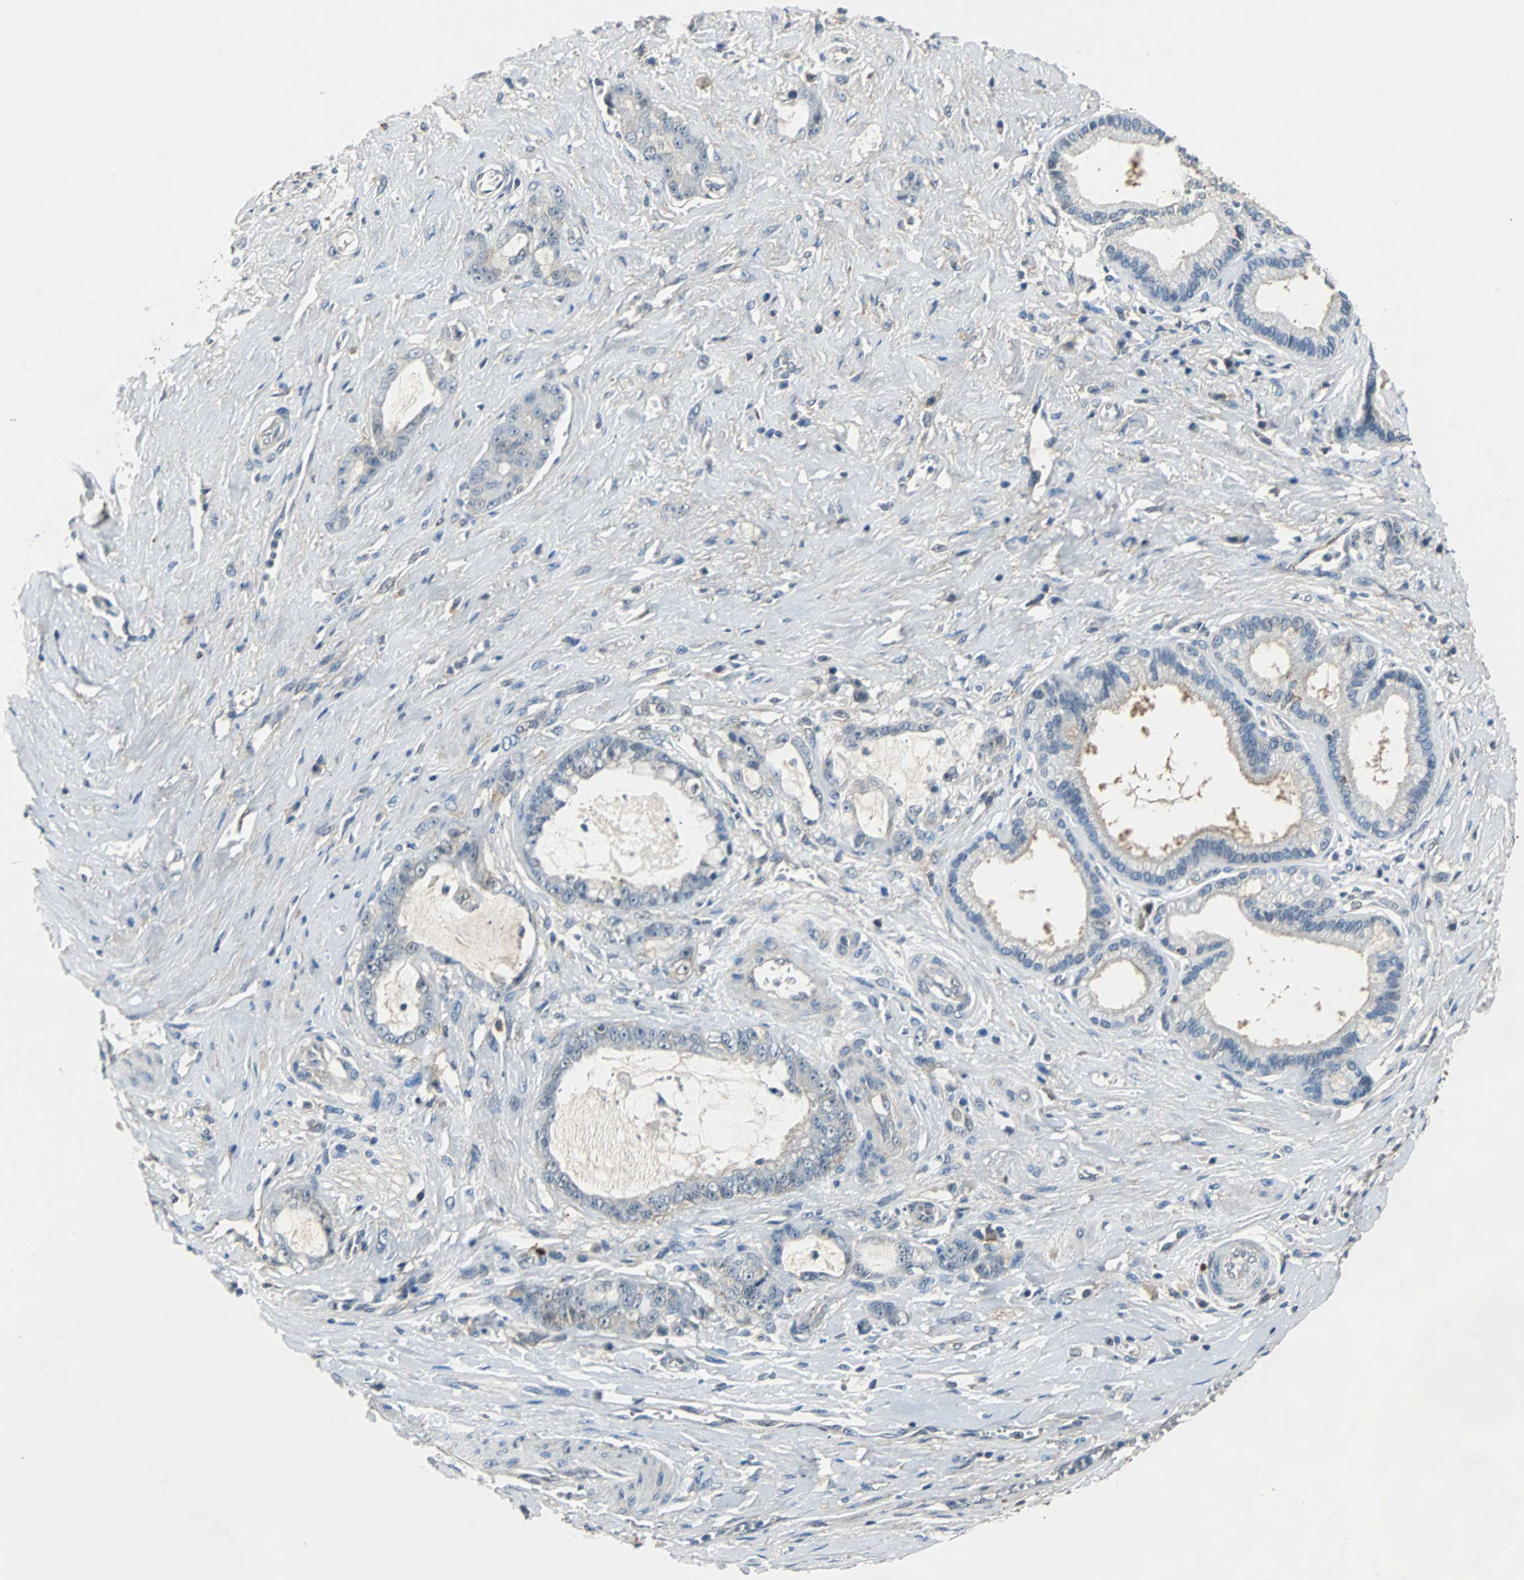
{"staining": {"intensity": "weak", "quantity": "<25%", "location": "cytoplasmic/membranous"}, "tissue": "pancreatic cancer", "cell_type": "Tumor cells", "image_type": "cancer", "snomed": [{"axis": "morphology", "description": "Adenocarcinoma, NOS"}, {"axis": "topography", "description": "Pancreas"}], "caption": "Human adenocarcinoma (pancreatic) stained for a protein using immunohistochemistry (IHC) exhibits no positivity in tumor cells.", "gene": "VBP1", "patient": {"sex": "female", "age": 73}}